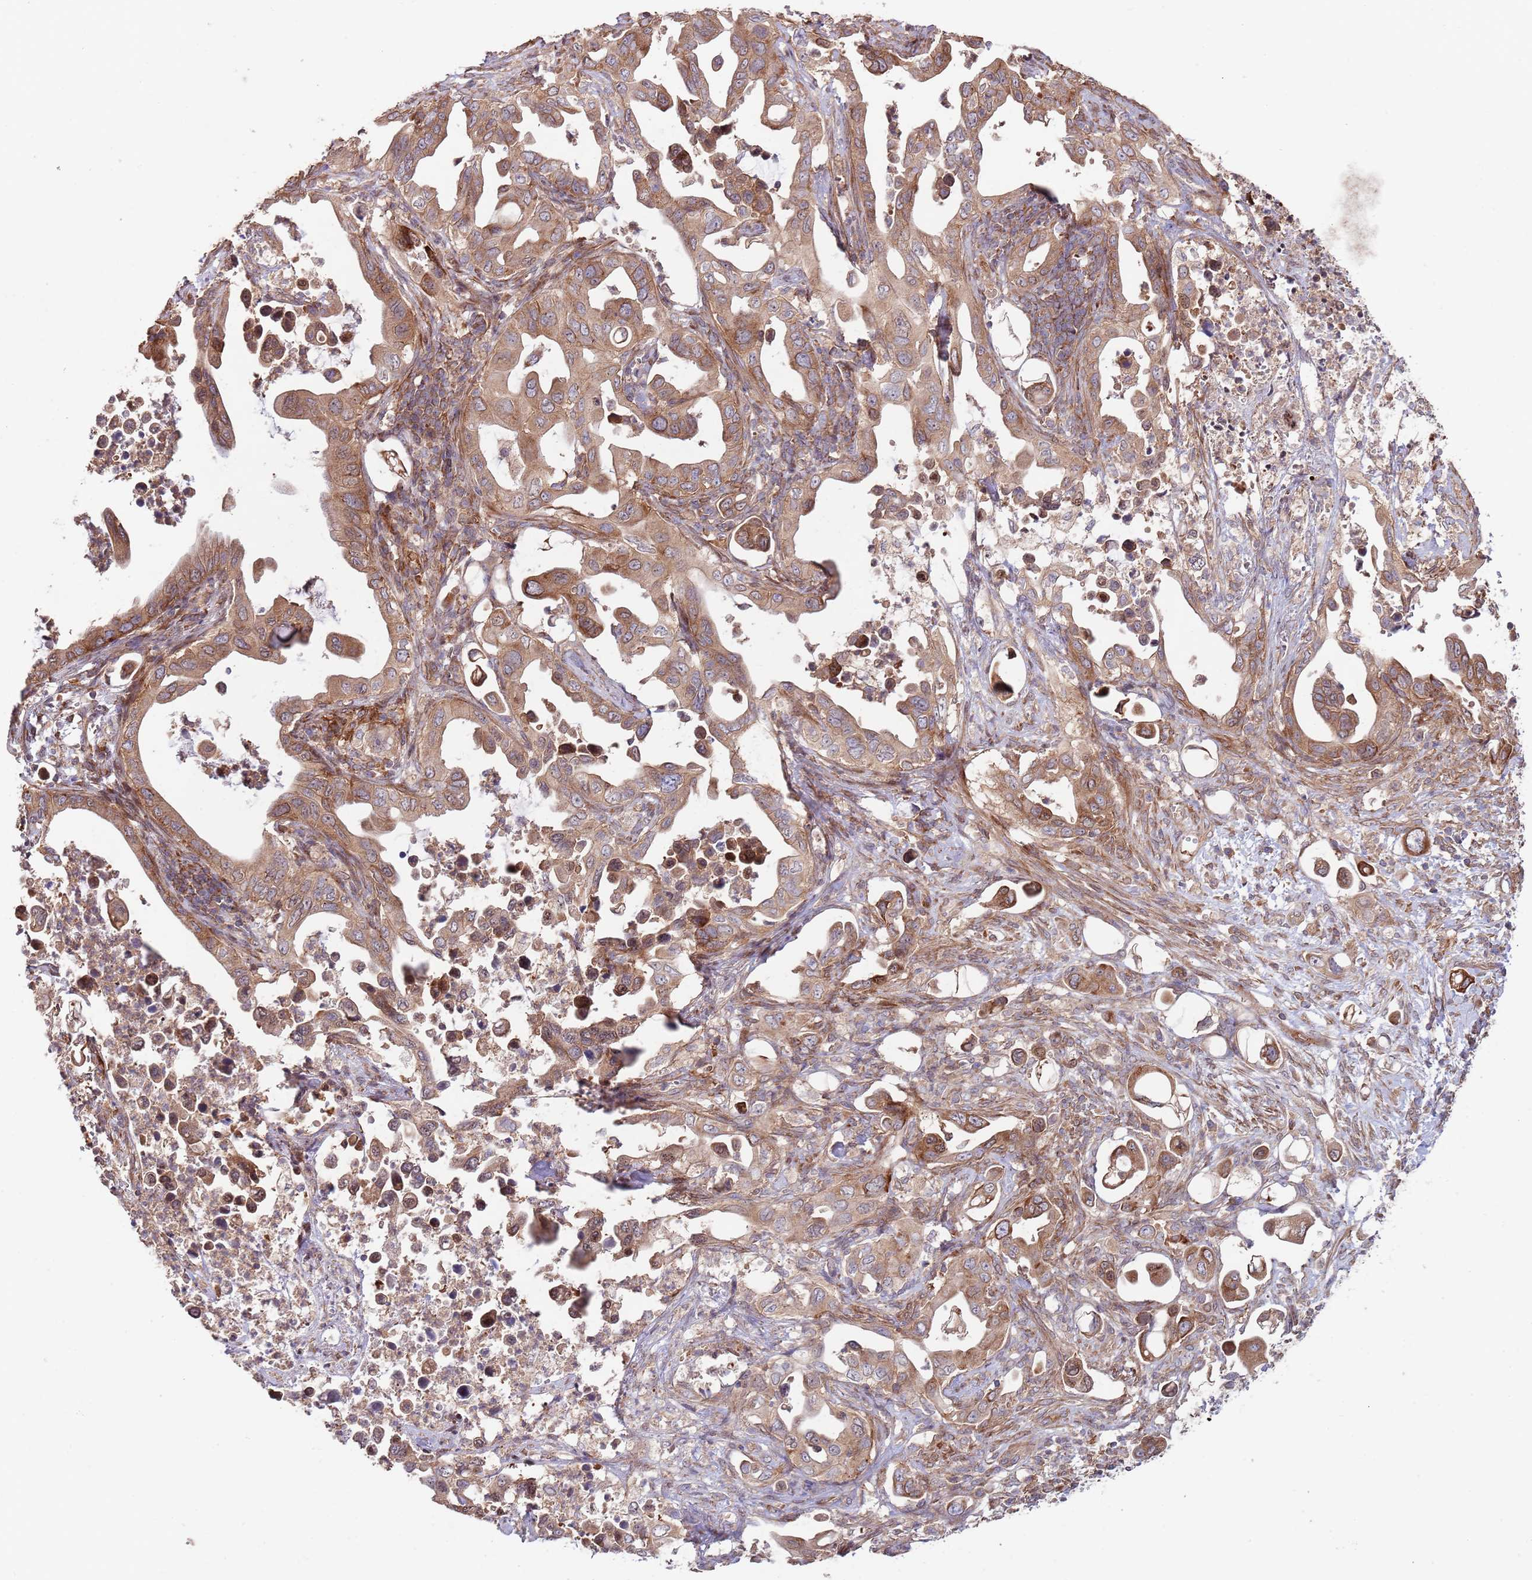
{"staining": {"intensity": "moderate", "quantity": ">75%", "location": "cytoplasmic/membranous"}, "tissue": "pancreatic cancer", "cell_type": "Tumor cells", "image_type": "cancer", "snomed": [{"axis": "morphology", "description": "Adenocarcinoma, NOS"}, {"axis": "topography", "description": "Pancreas"}], "caption": "High-magnification brightfield microscopy of adenocarcinoma (pancreatic) stained with DAB (3,3'-diaminobenzidine) (brown) and counterstained with hematoxylin (blue). tumor cells exhibit moderate cytoplasmic/membranous positivity is appreciated in about>75% of cells. (DAB (3,3'-diaminobenzidine) = brown stain, brightfield microscopy at high magnification).", "gene": "RNF19B", "patient": {"sex": "male", "age": 61}}